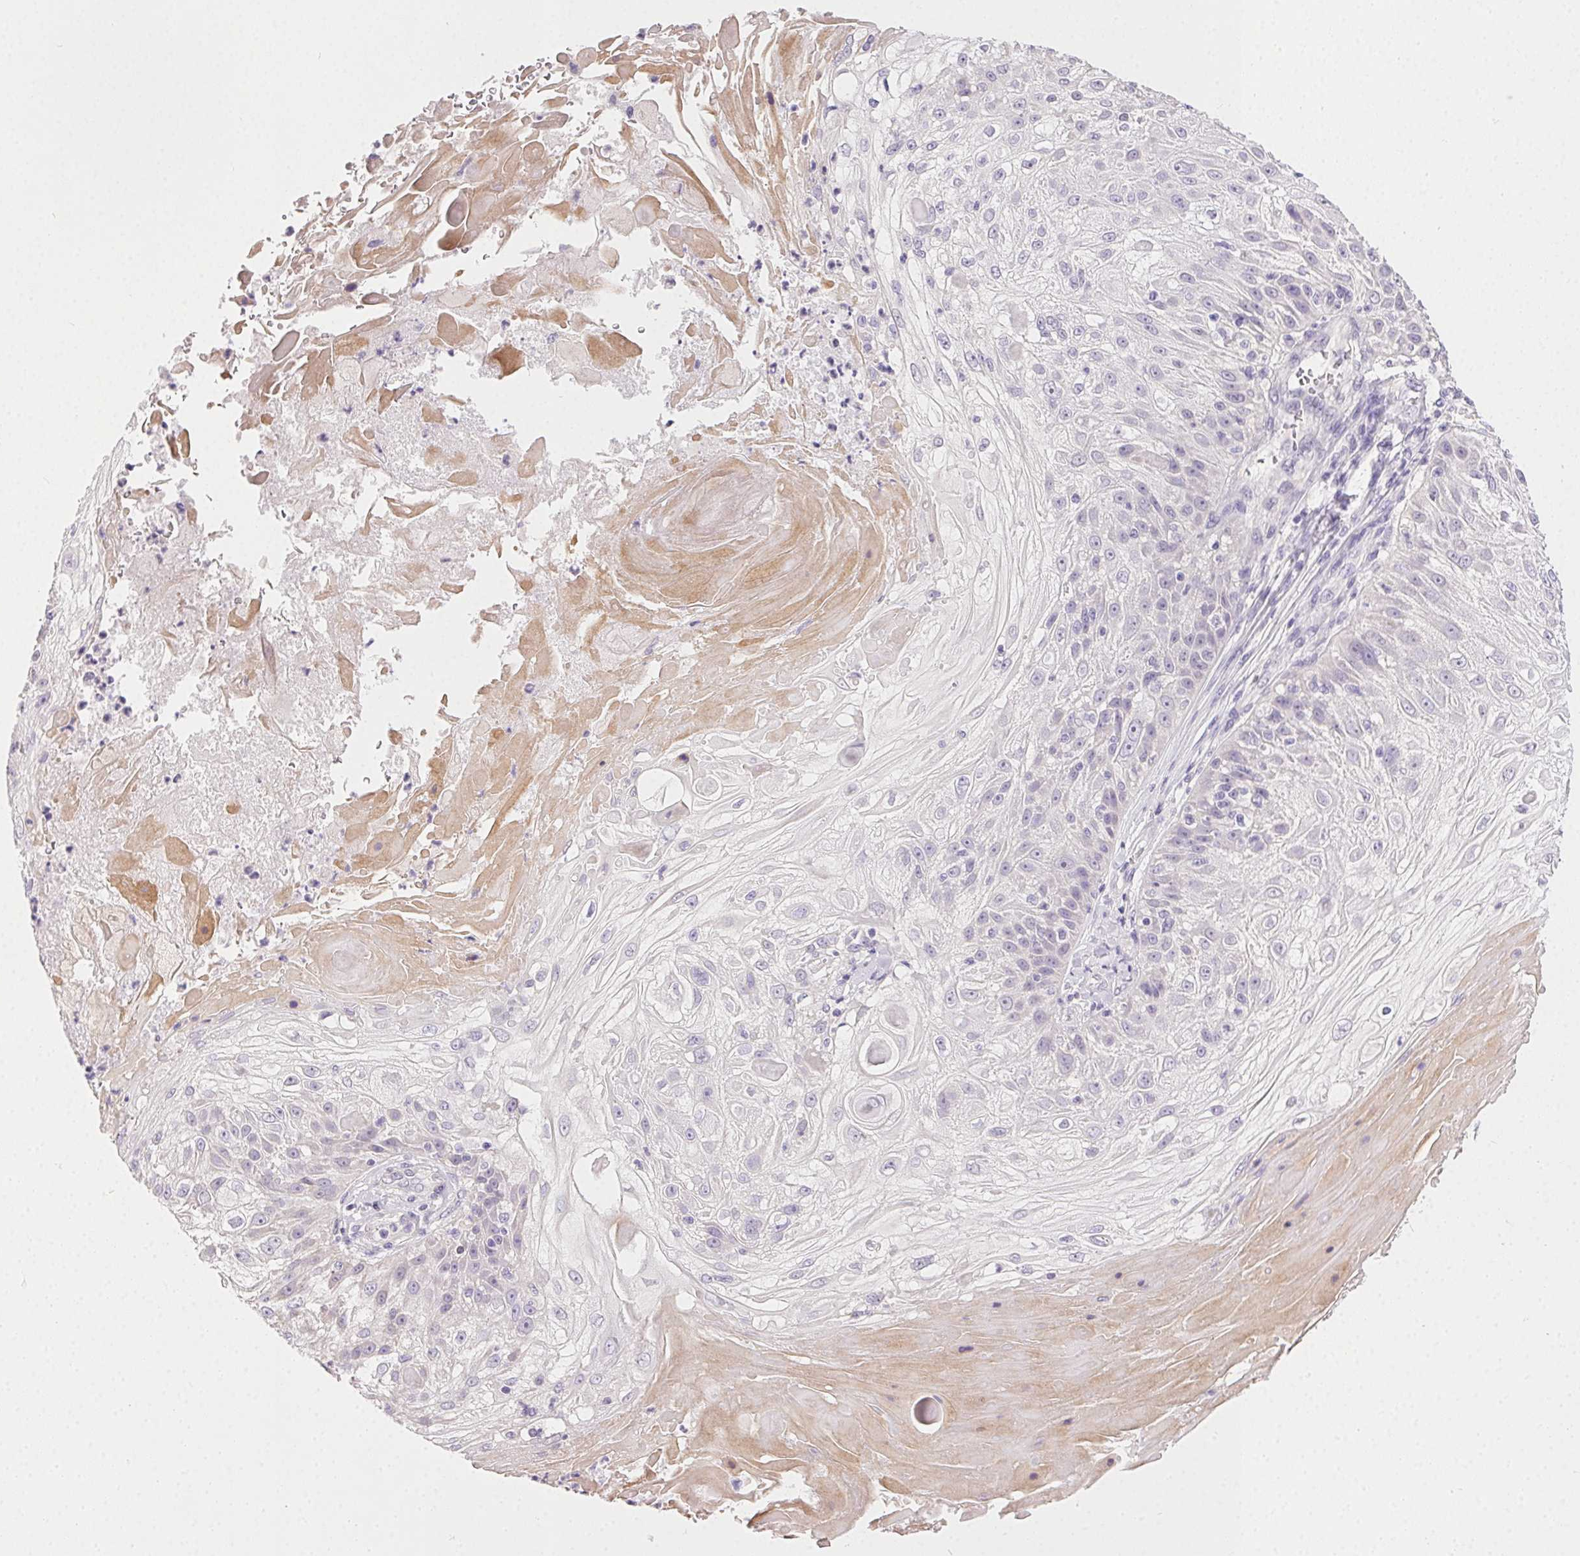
{"staining": {"intensity": "negative", "quantity": "none", "location": "none"}, "tissue": "skin cancer", "cell_type": "Tumor cells", "image_type": "cancer", "snomed": [{"axis": "morphology", "description": "Normal tissue, NOS"}, {"axis": "morphology", "description": "Squamous cell carcinoma, NOS"}, {"axis": "topography", "description": "Skin"}], "caption": "Squamous cell carcinoma (skin) was stained to show a protein in brown. There is no significant staining in tumor cells. (Stains: DAB IHC with hematoxylin counter stain, Microscopy: brightfield microscopy at high magnification).", "gene": "SYCE2", "patient": {"sex": "female", "age": 83}}